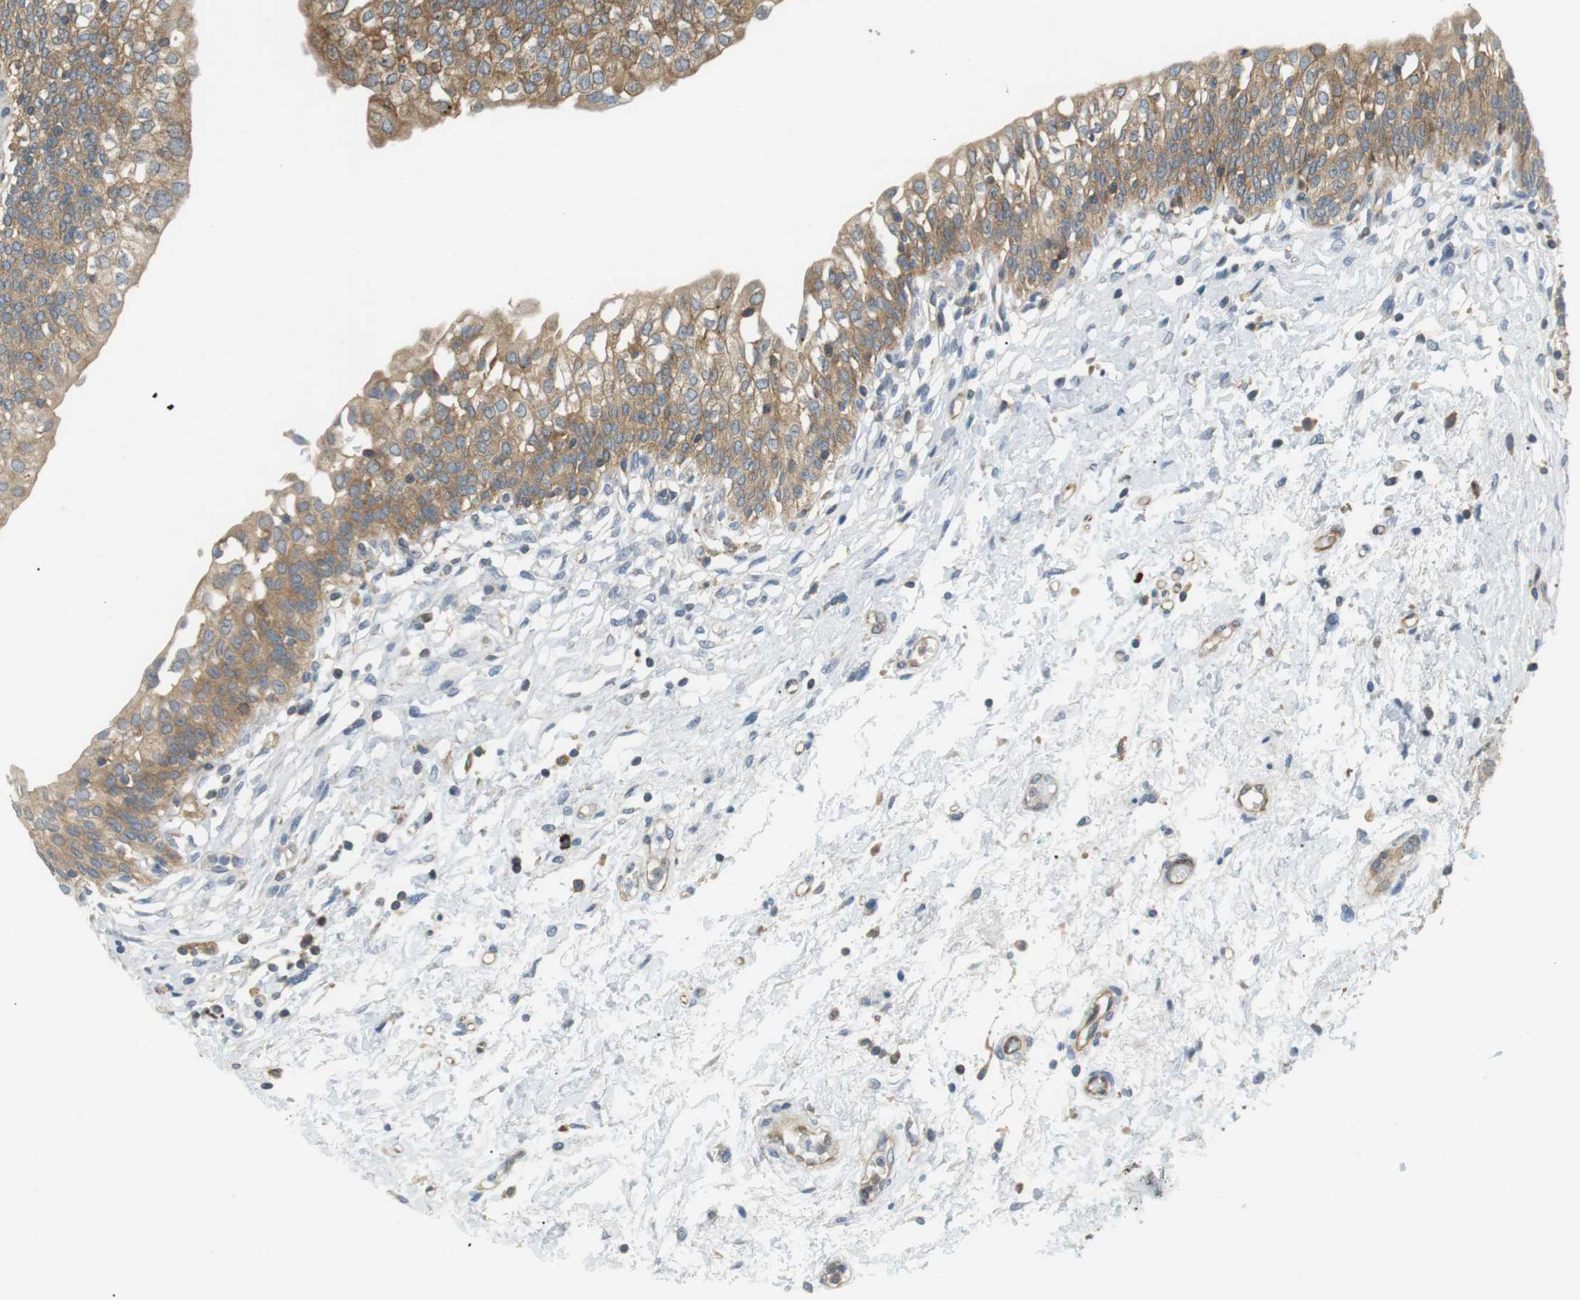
{"staining": {"intensity": "moderate", "quantity": ">75%", "location": "cytoplasmic/membranous"}, "tissue": "urinary bladder", "cell_type": "Urothelial cells", "image_type": "normal", "snomed": [{"axis": "morphology", "description": "Normal tissue, NOS"}, {"axis": "topography", "description": "Urinary bladder"}], "caption": "This micrograph reveals immunohistochemistry staining of unremarkable urinary bladder, with medium moderate cytoplasmic/membranous expression in about >75% of urothelial cells.", "gene": "TMEM200A", "patient": {"sex": "male", "age": 55}}